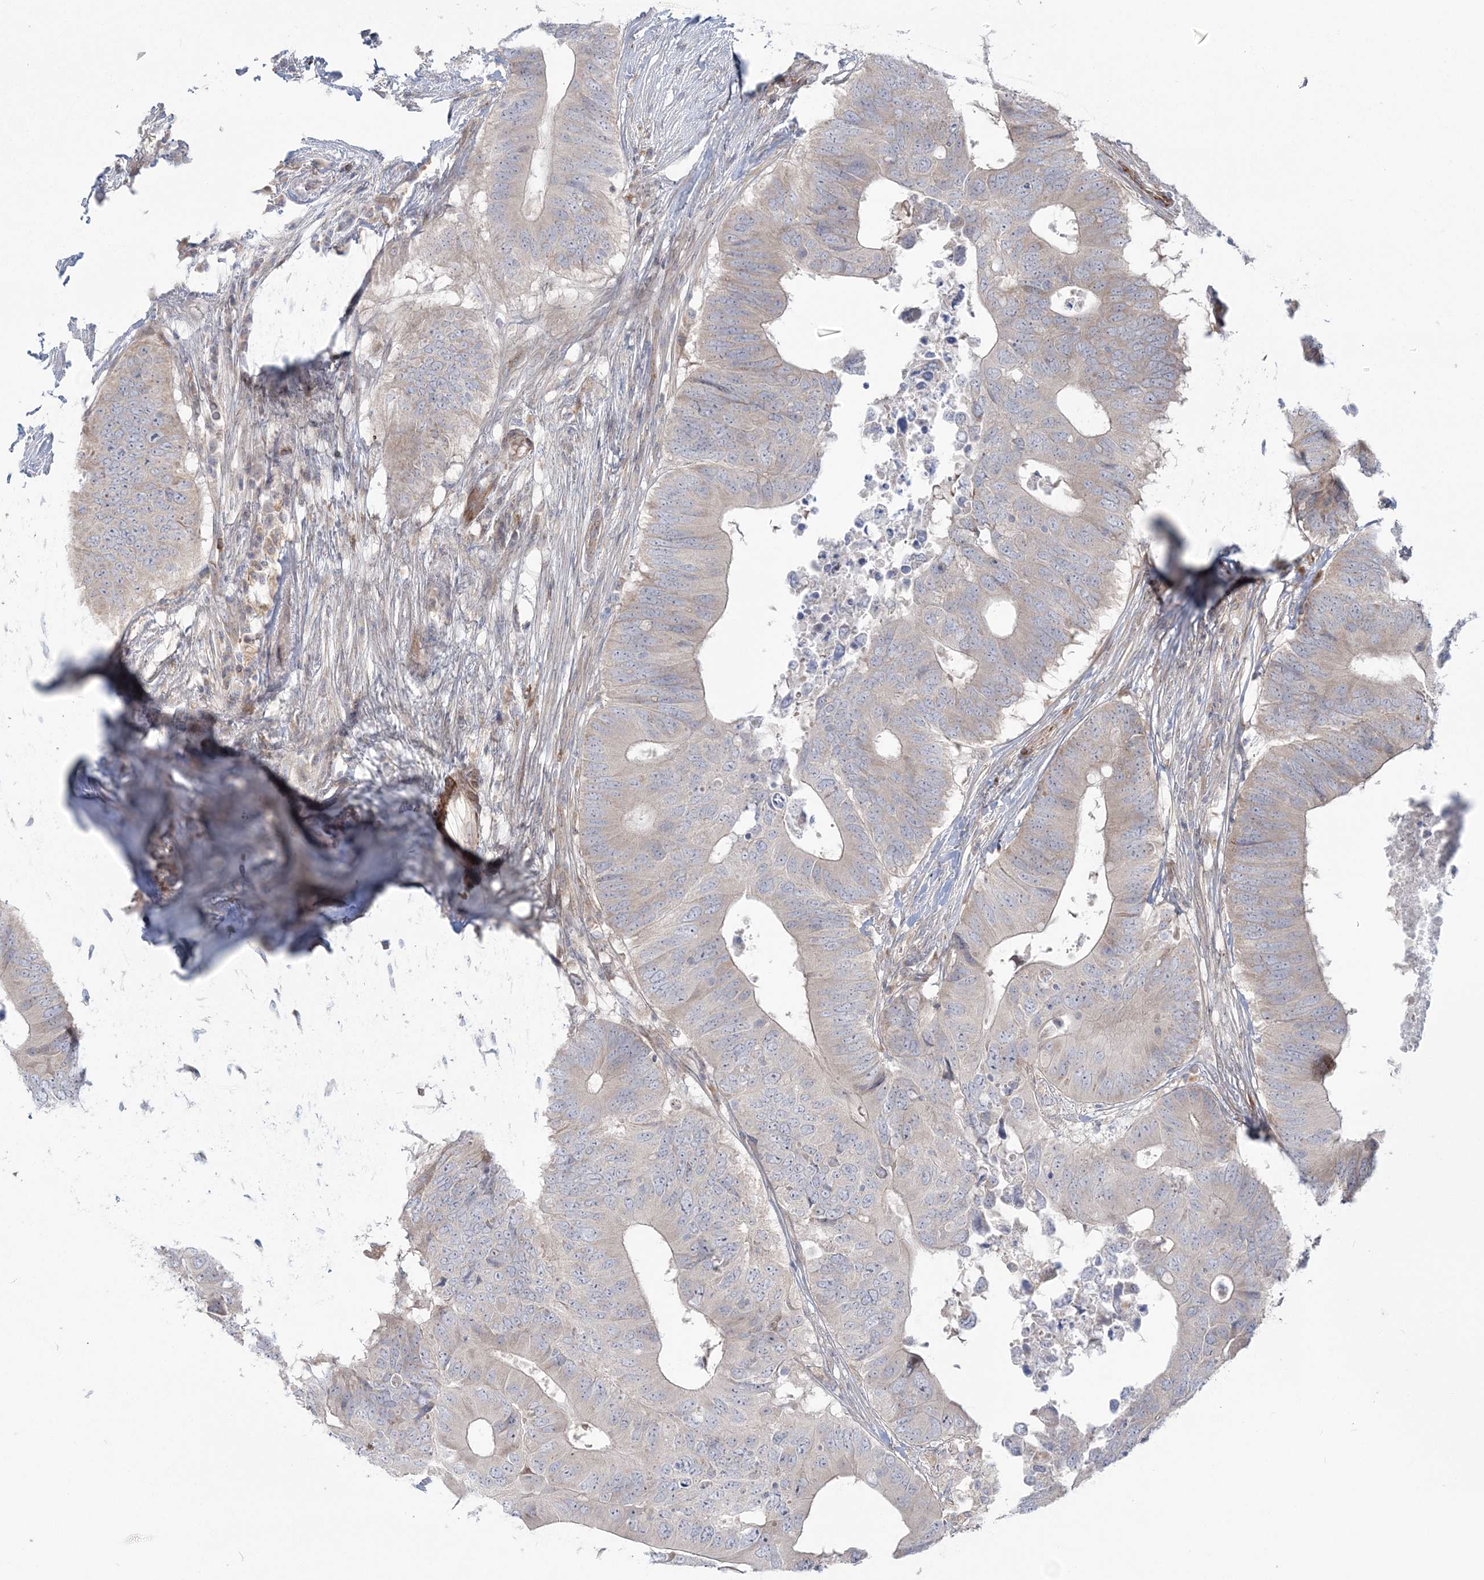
{"staining": {"intensity": "negative", "quantity": "none", "location": "none"}, "tissue": "colorectal cancer", "cell_type": "Tumor cells", "image_type": "cancer", "snomed": [{"axis": "morphology", "description": "Adenocarcinoma, NOS"}, {"axis": "topography", "description": "Colon"}], "caption": "Tumor cells show no significant positivity in colorectal cancer (adenocarcinoma).", "gene": "NUDT9", "patient": {"sex": "male", "age": 71}}